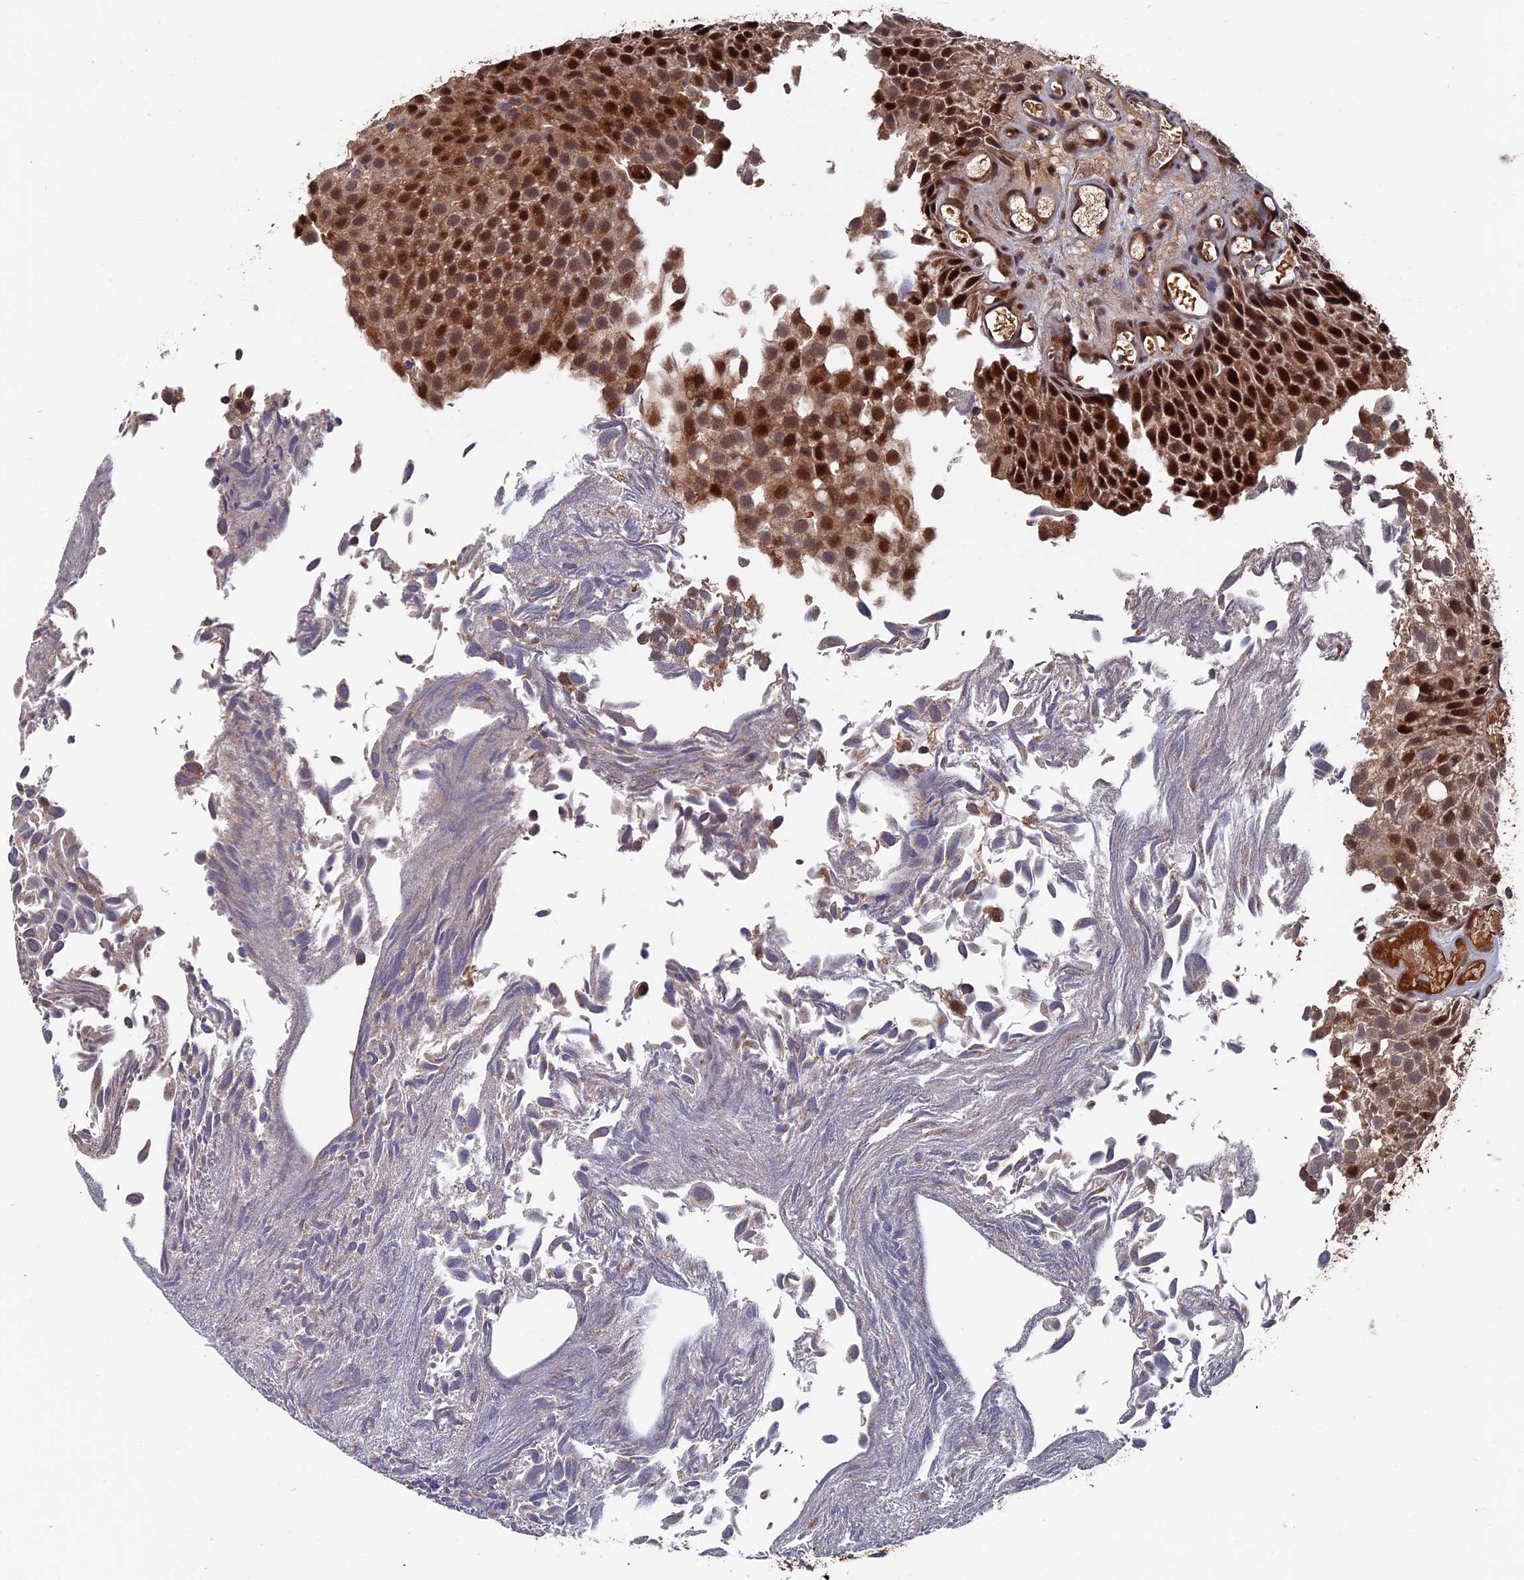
{"staining": {"intensity": "strong", "quantity": "25%-75%", "location": "cytoplasmic/membranous,nuclear"}, "tissue": "urothelial cancer", "cell_type": "Tumor cells", "image_type": "cancer", "snomed": [{"axis": "morphology", "description": "Urothelial carcinoma, Low grade"}, {"axis": "topography", "description": "Urinary bladder"}], "caption": "High-power microscopy captured an immunohistochemistry (IHC) photomicrograph of urothelial cancer, revealing strong cytoplasmic/membranous and nuclear positivity in approximately 25%-75% of tumor cells. The staining is performed using DAB brown chromogen to label protein expression. The nuclei are counter-stained blue using hematoxylin.", "gene": "RASGRF1", "patient": {"sex": "male", "age": 89}}